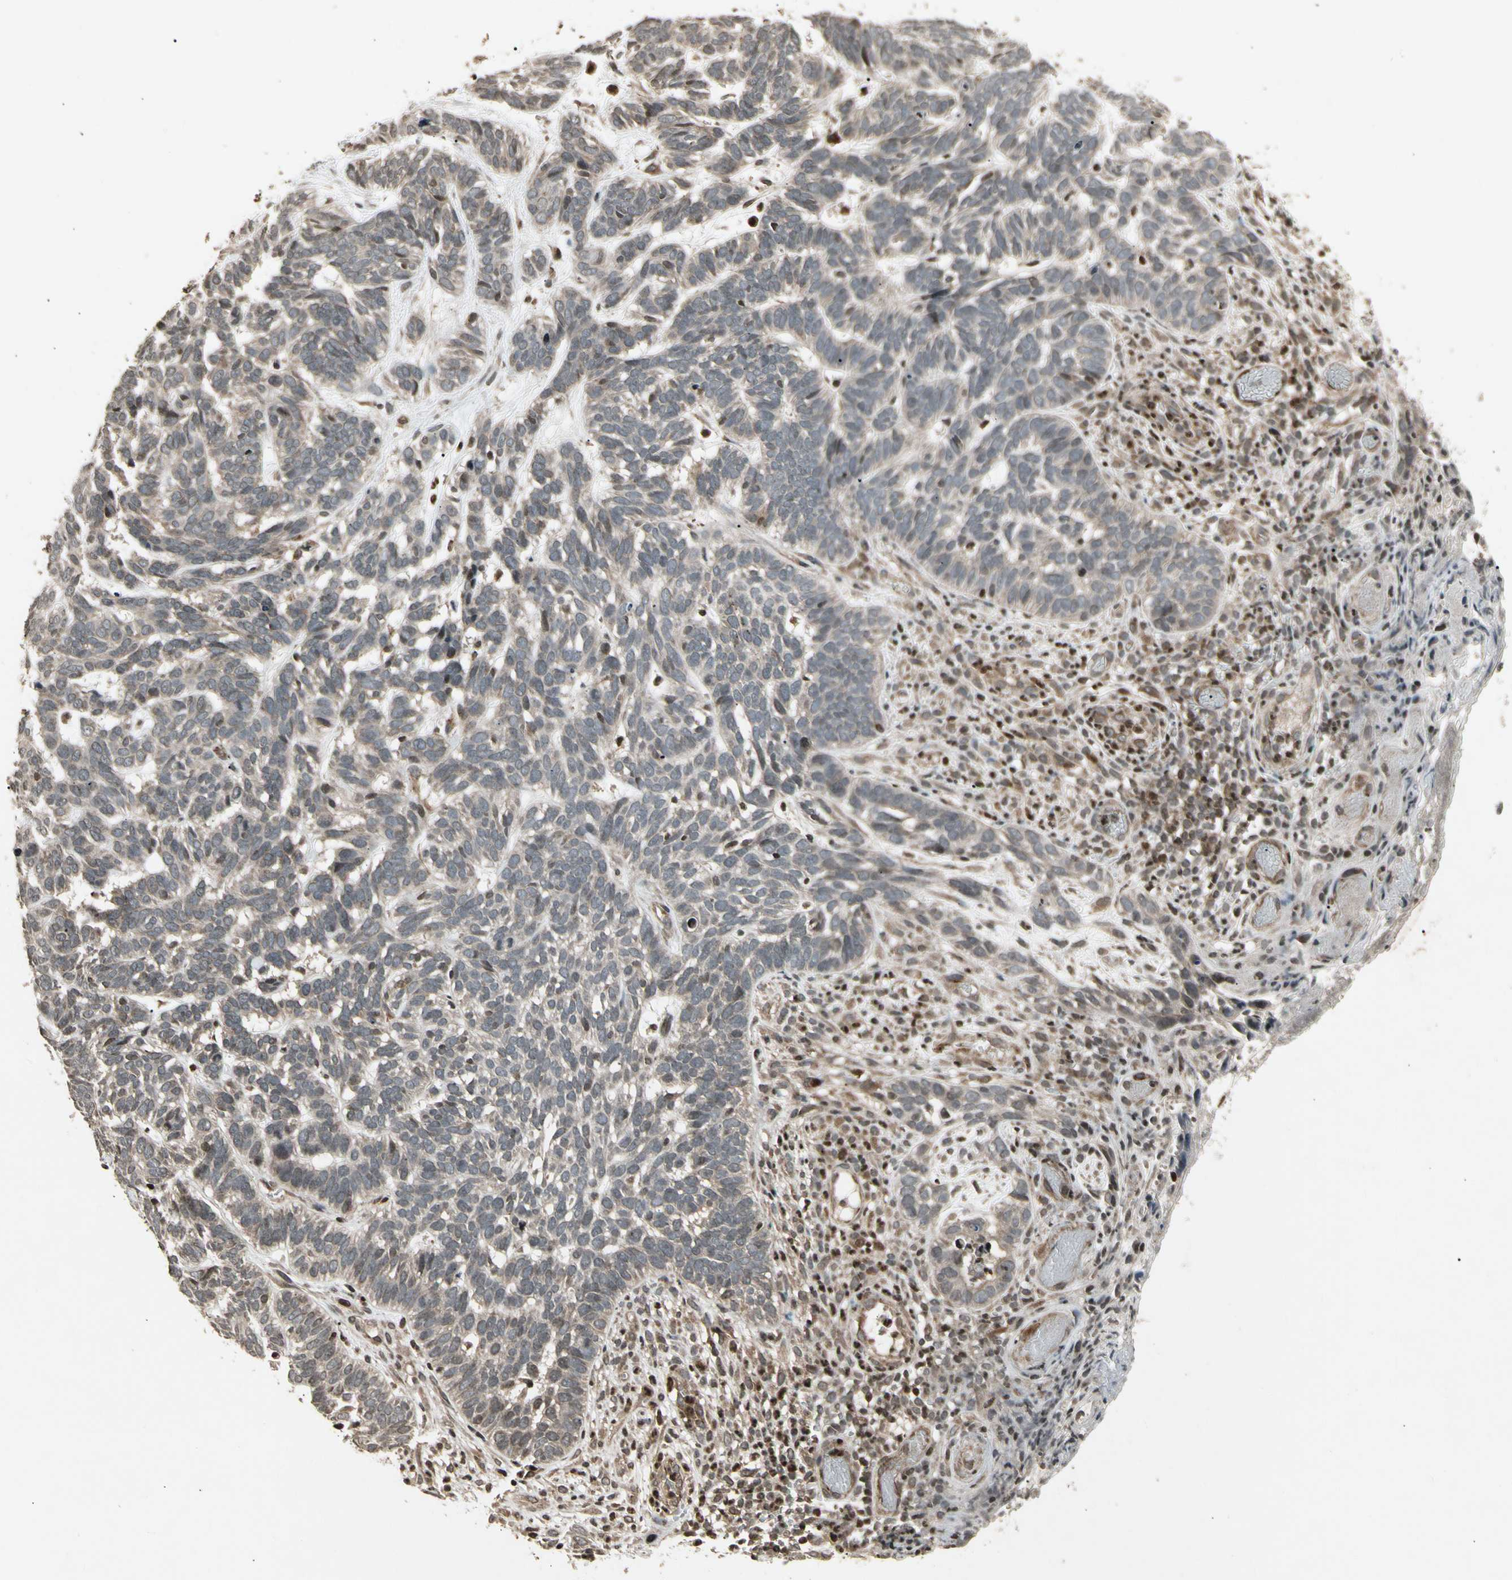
{"staining": {"intensity": "weak", "quantity": ">75%", "location": "cytoplasmic/membranous"}, "tissue": "skin cancer", "cell_type": "Tumor cells", "image_type": "cancer", "snomed": [{"axis": "morphology", "description": "Basal cell carcinoma"}, {"axis": "topography", "description": "Skin"}], "caption": "Skin cancer stained for a protein demonstrates weak cytoplasmic/membranous positivity in tumor cells. Nuclei are stained in blue.", "gene": "GLRX", "patient": {"sex": "male", "age": 87}}